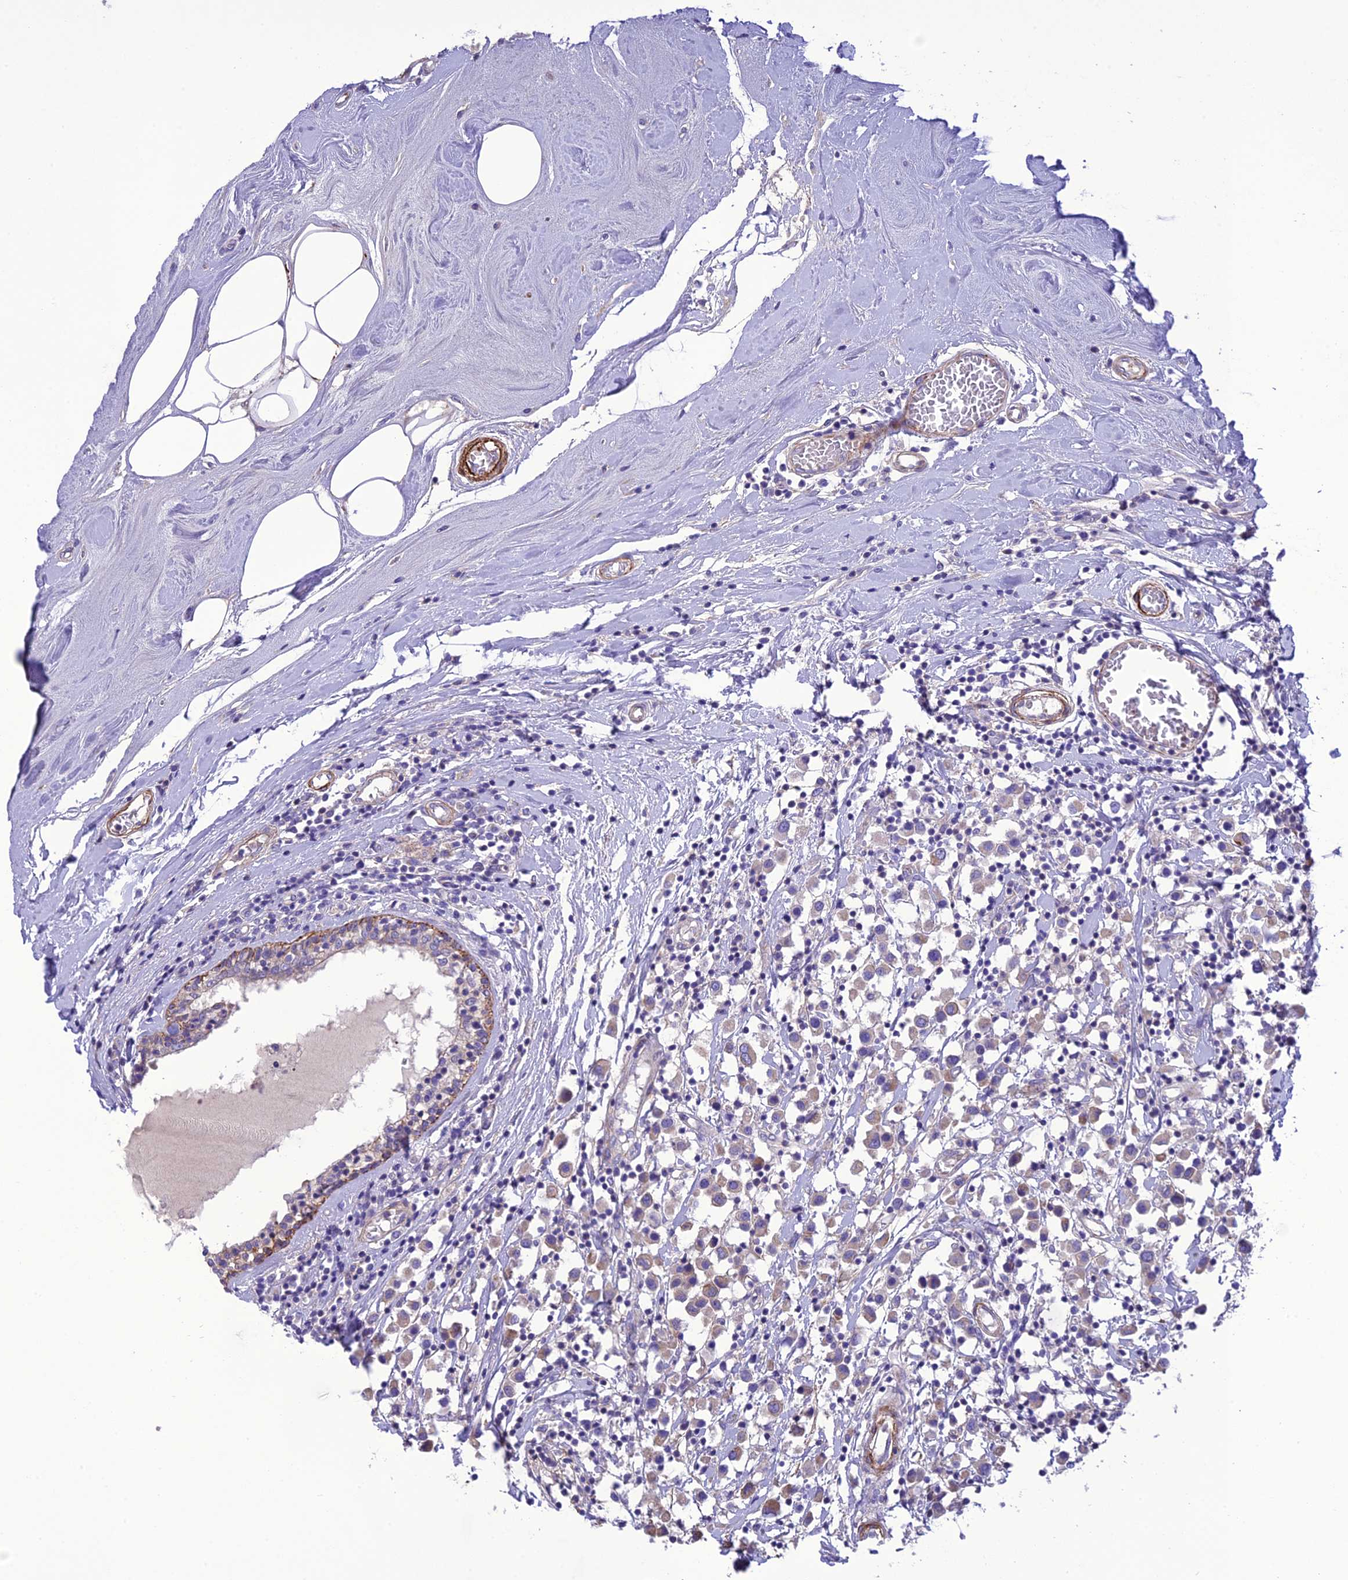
{"staining": {"intensity": "moderate", "quantity": "<25%", "location": "cytoplasmic/membranous"}, "tissue": "breast cancer", "cell_type": "Tumor cells", "image_type": "cancer", "snomed": [{"axis": "morphology", "description": "Duct carcinoma"}, {"axis": "topography", "description": "Breast"}], "caption": "Moderate cytoplasmic/membranous protein positivity is present in approximately <25% of tumor cells in breast cancer.", "gene": "FRA10AC1", "patient": {"sex": "female", "age": 61}}